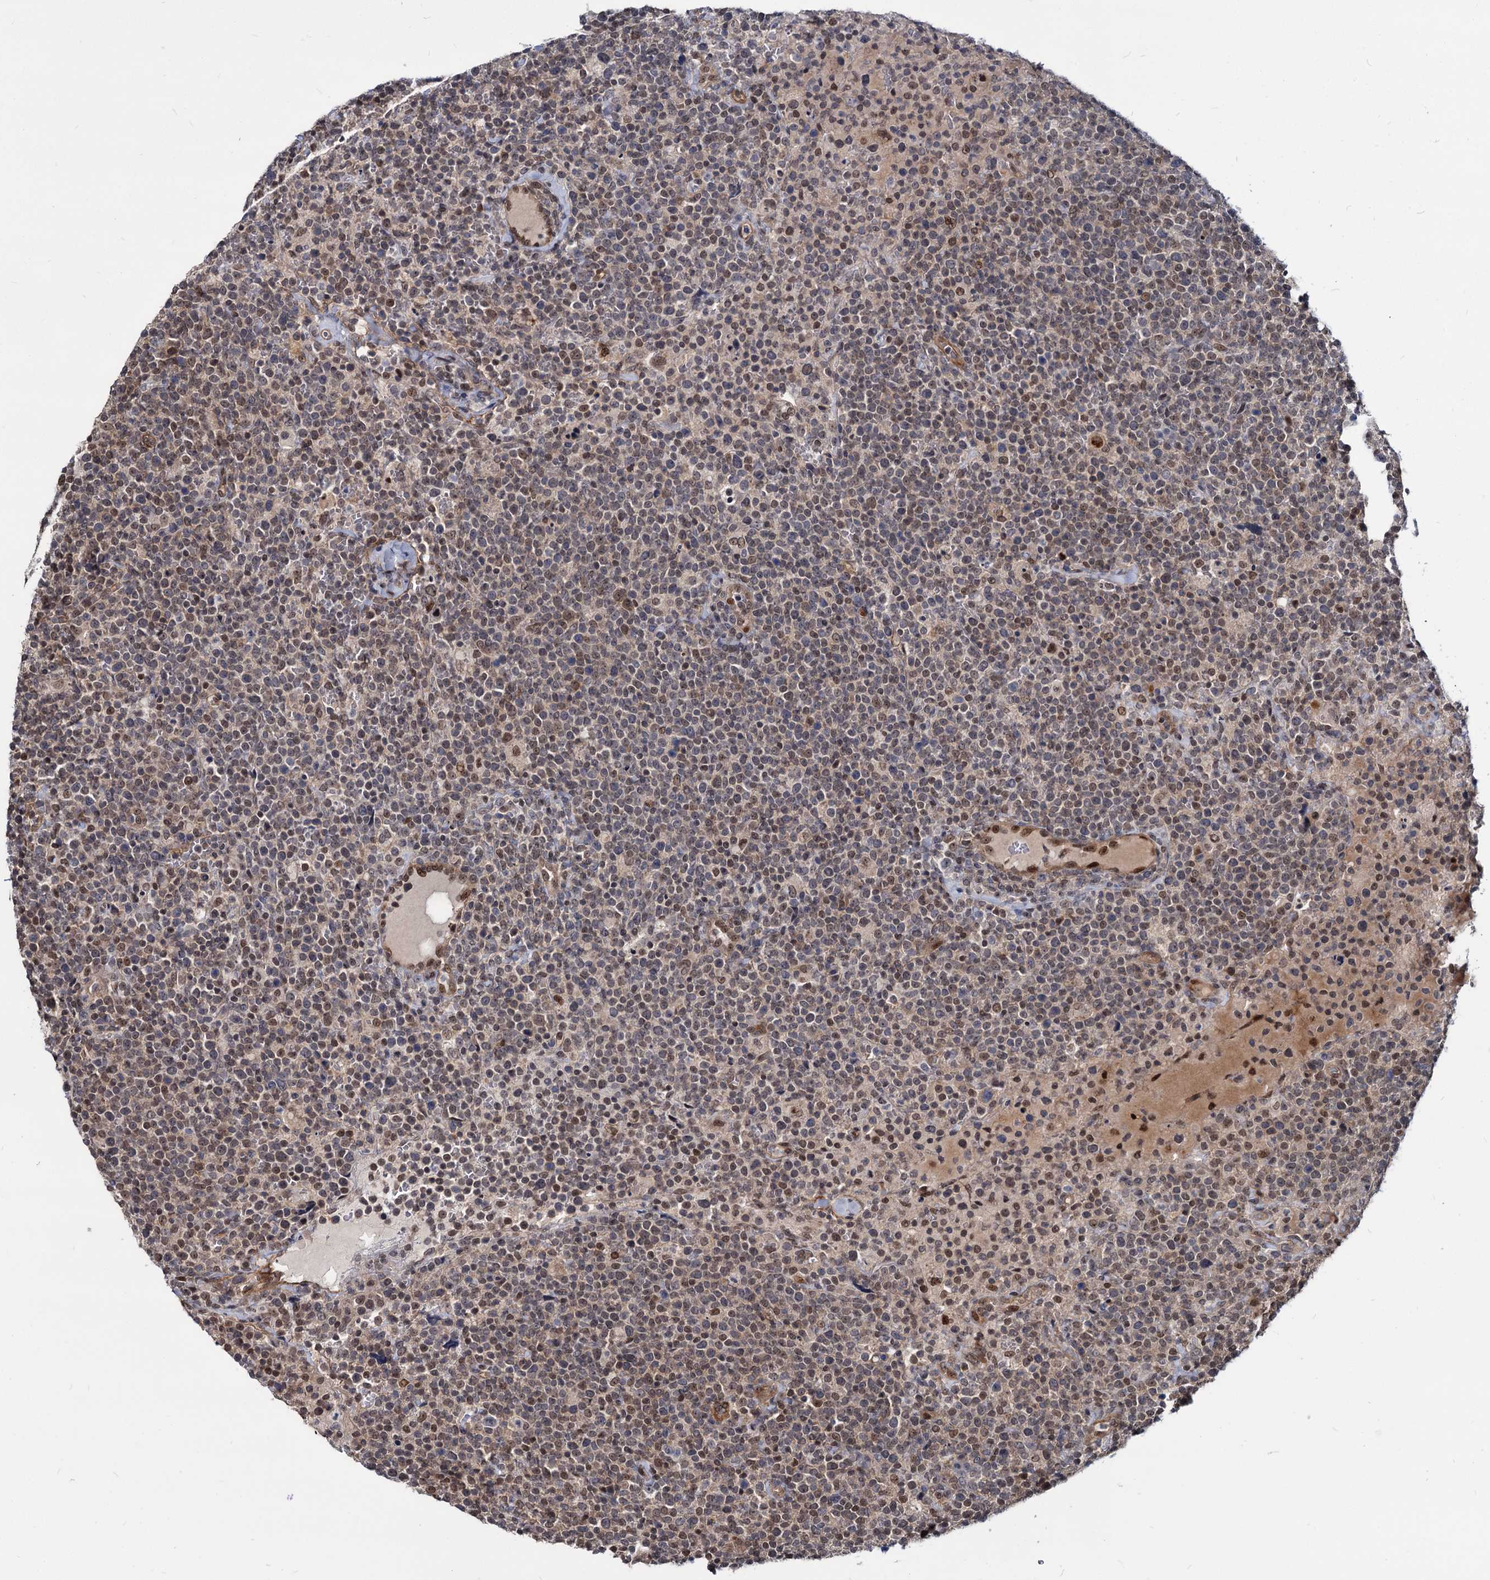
{"staining": {"intensity": "moderate", "quantity": ">75%", "location": "nuclear"}, "tissue": "lymphoma", "cell_type": "Tumor cells", "image_type": "cancer", "snomed": [{"axis": "morphology", "description": "Malignant lymphoma, non-Hodgkin's type, High grade"}, {"axis": "topography", "description": "Lymph node"}], "caption": "Human lymphoma stained with a protein marker shows moderate staining in tumor cells.", "gene": "UBLCP1", "patient": {"sex": "male", "age": 61}}